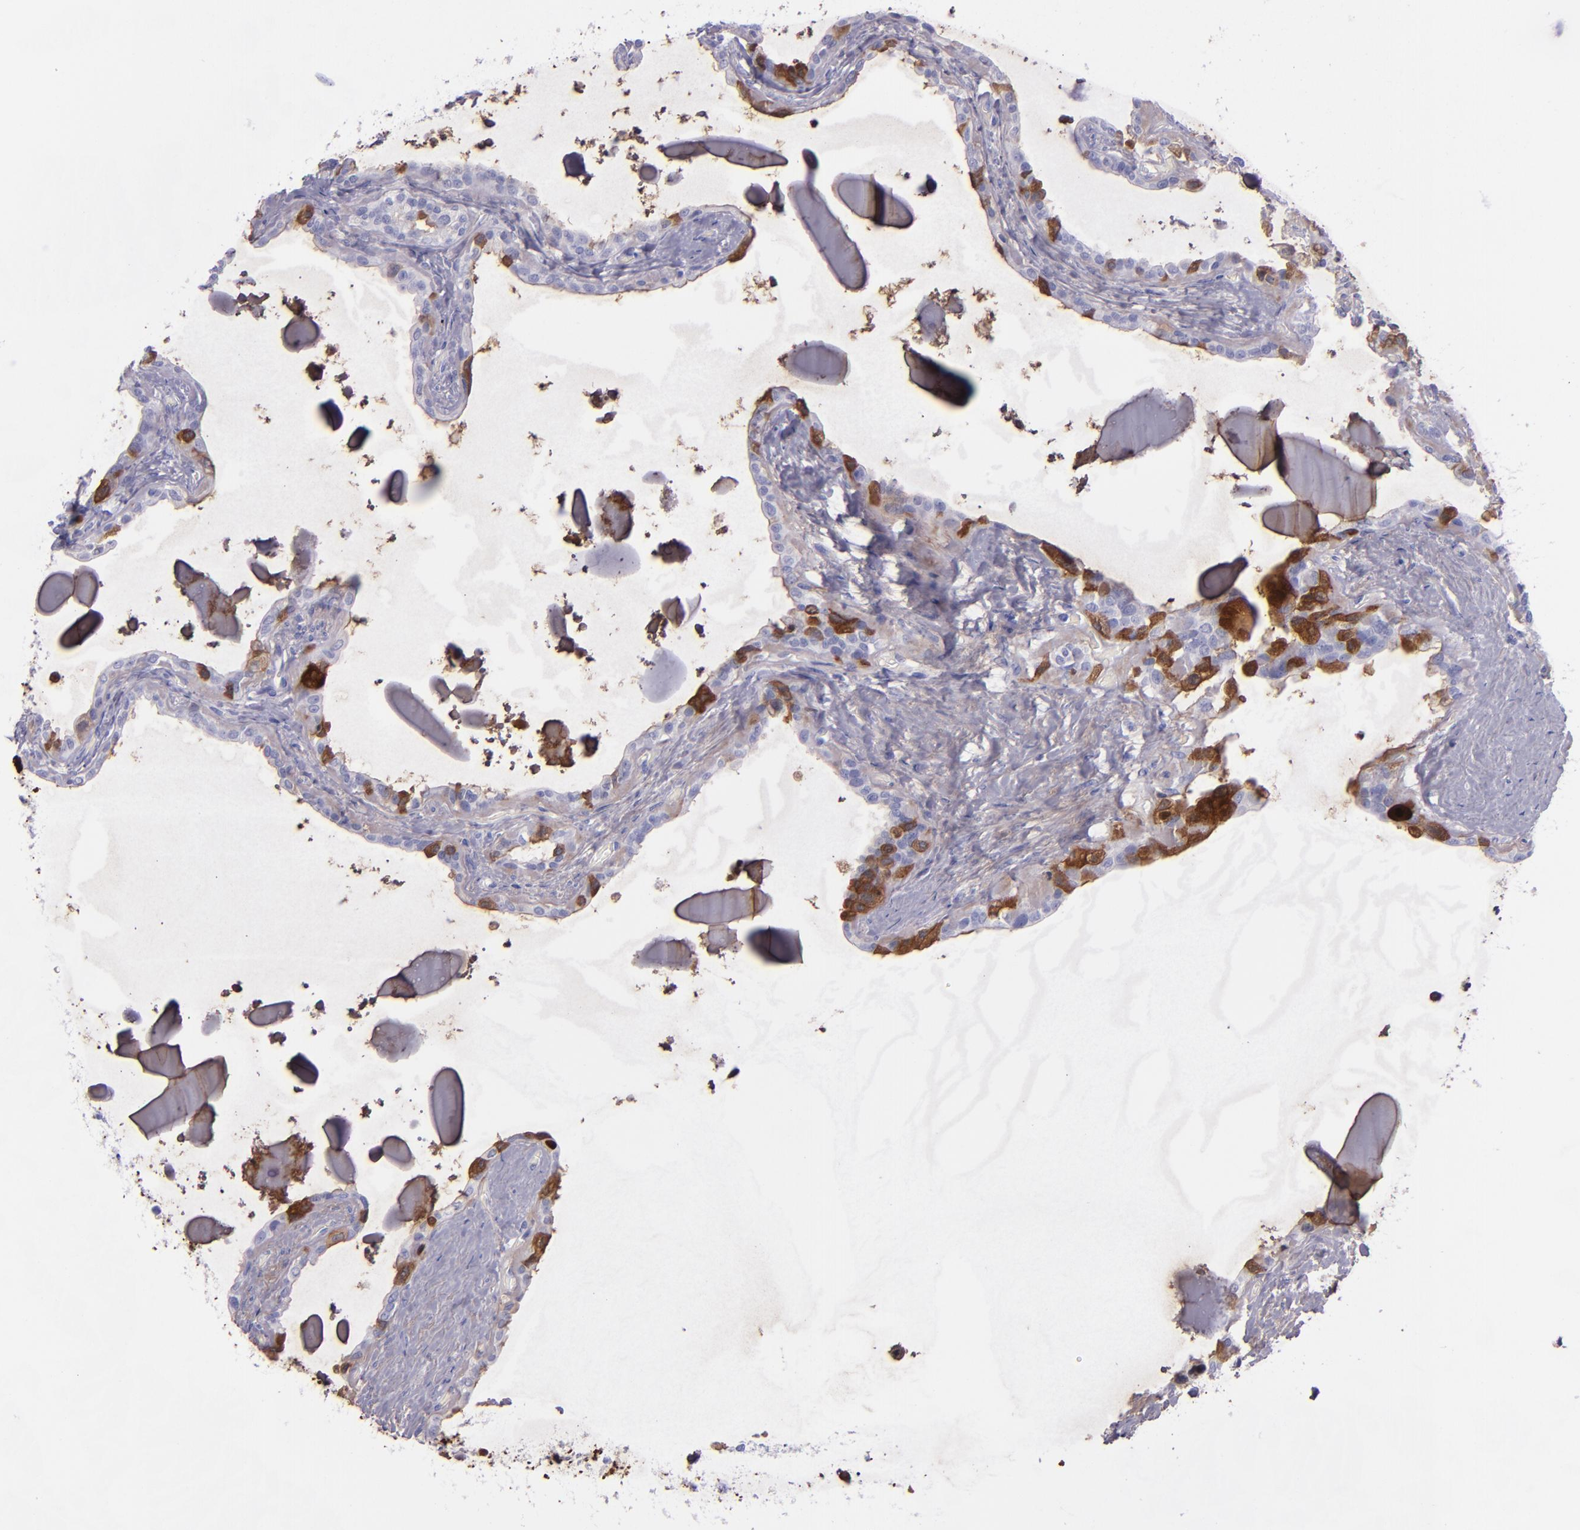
{"staining": {"intensity": "strong", "quantity": "<25%", "location": "nuclear"}, "tissue": "seminal vesicle", "cell_type": "Glandular cells", "image_type": "normal", "snomed": [{"axis": "morphology", "description": "Normal tissue, NOS"}, {"axis": "morphology", "description": "Inflammation, NOS"}, {"axis": "topography", "description": "Urinary bladder"}, {"axis": "topography", "description": "Prostate"}, {"axis": "topography", "description": "Seminal veicle"}], "caption": "Approximately <25% of glandular cells in normal seminal vesicle display strong nuclear protein positivity as visualized by brown immunohistochemical staining.", "gene": "TOP2A", "patient": {"sex": "male", "age": 82}}